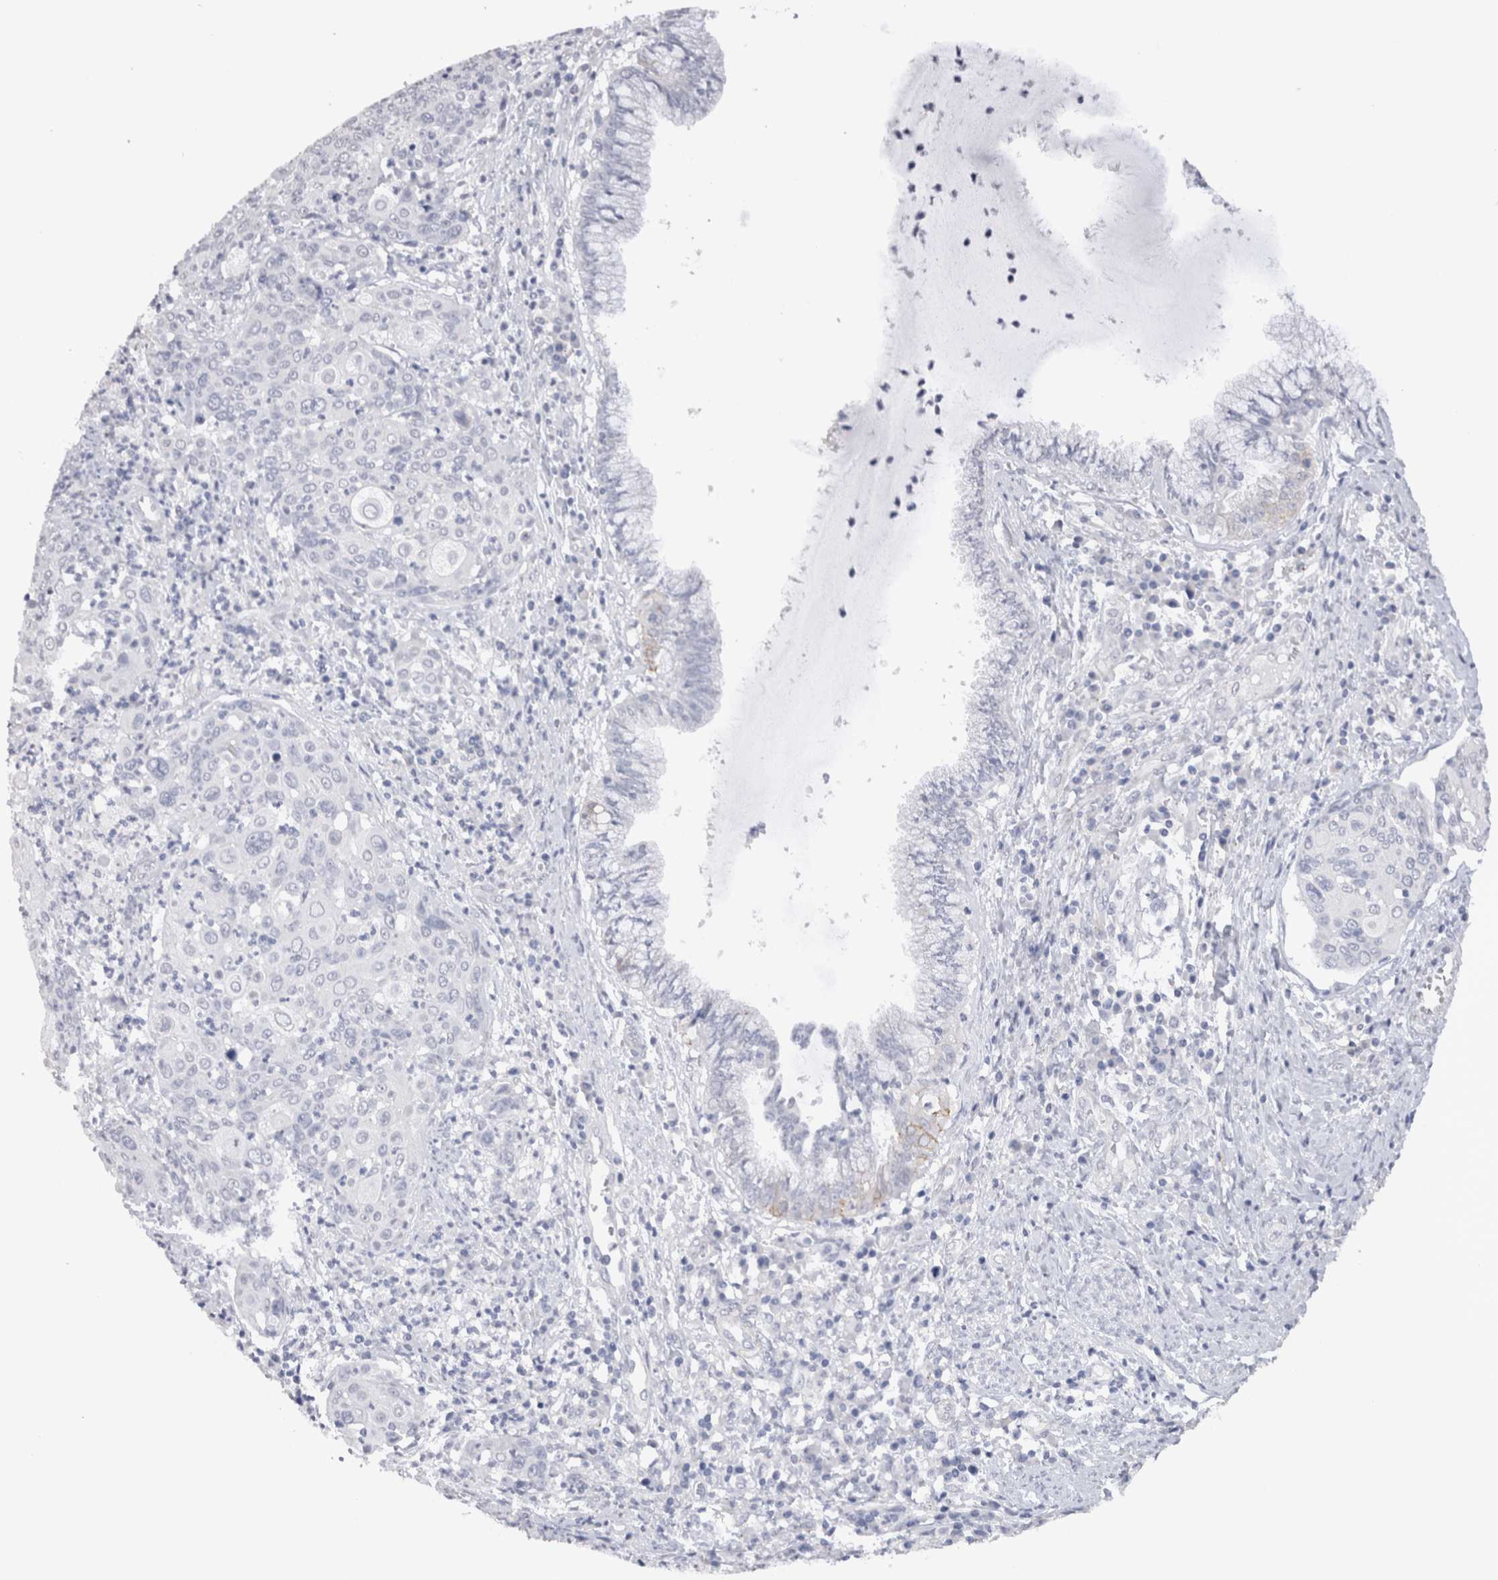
{"staining": {"intensity": "negative", "quantity": "none", "location": "none"}, "tissue": "cervical cancer", "cell_type": "Tumor cells", "image_type": "cancer", "snomed": [{"axis": "morphology", "description": "Squamous cell carcinoma, NOS"}, {"axis": "topography", "description": "Cervix"}], "caption": "Immunohistochemistry (IHC) image of human squamous cell carcinoma (cervical) stained for a protein (brown), which demonstrates no positivity in tumor cells.", "gene": "CDH6", "patient": {"sex": "female", "age": 40}}